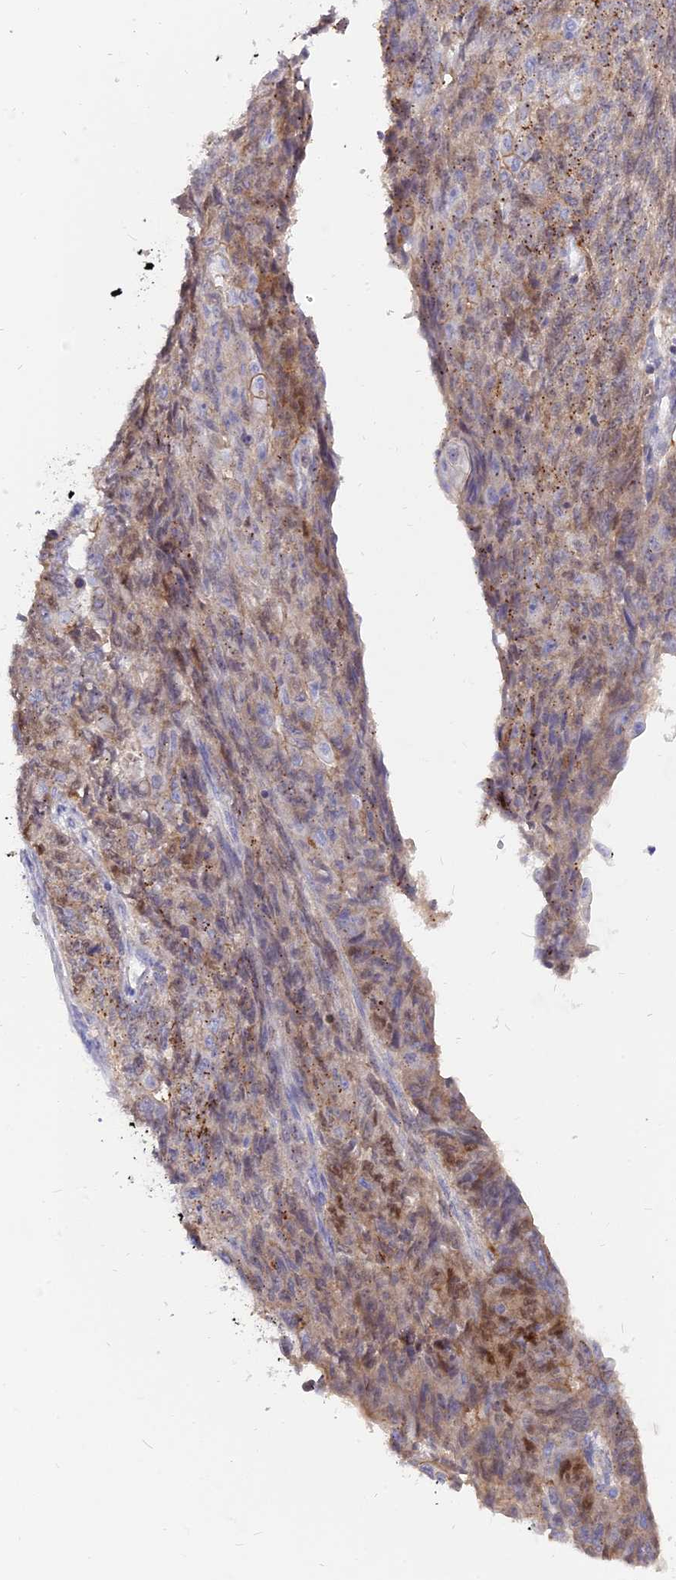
{"staining": {"intensity": "moderate", "quantity": "25%-75%", "location": "cytoplasmic/membranous,nuclear"}, "tissue": "endometrial cancer", "cell_type": "Tumor cells", "image_type": "cancer", "snomed": [{"axis": "morphology", "description": "Adenocarcinoma, NOS"}, {"axis": "topography", "description": "Endometrium"}], "caption": "Protein staining displays moderate cytoplasmic/membranous and nuclear positivity in approximately 25%-75% of tumor cells in endometrial cancer (adenocarcinoma). (DAB (3,3'-diaminobenzidine) = brown stain, brightfield microscopy at high magnification).", "gene": "CENPV", "patient": {"sex": "female", "age": 32}}